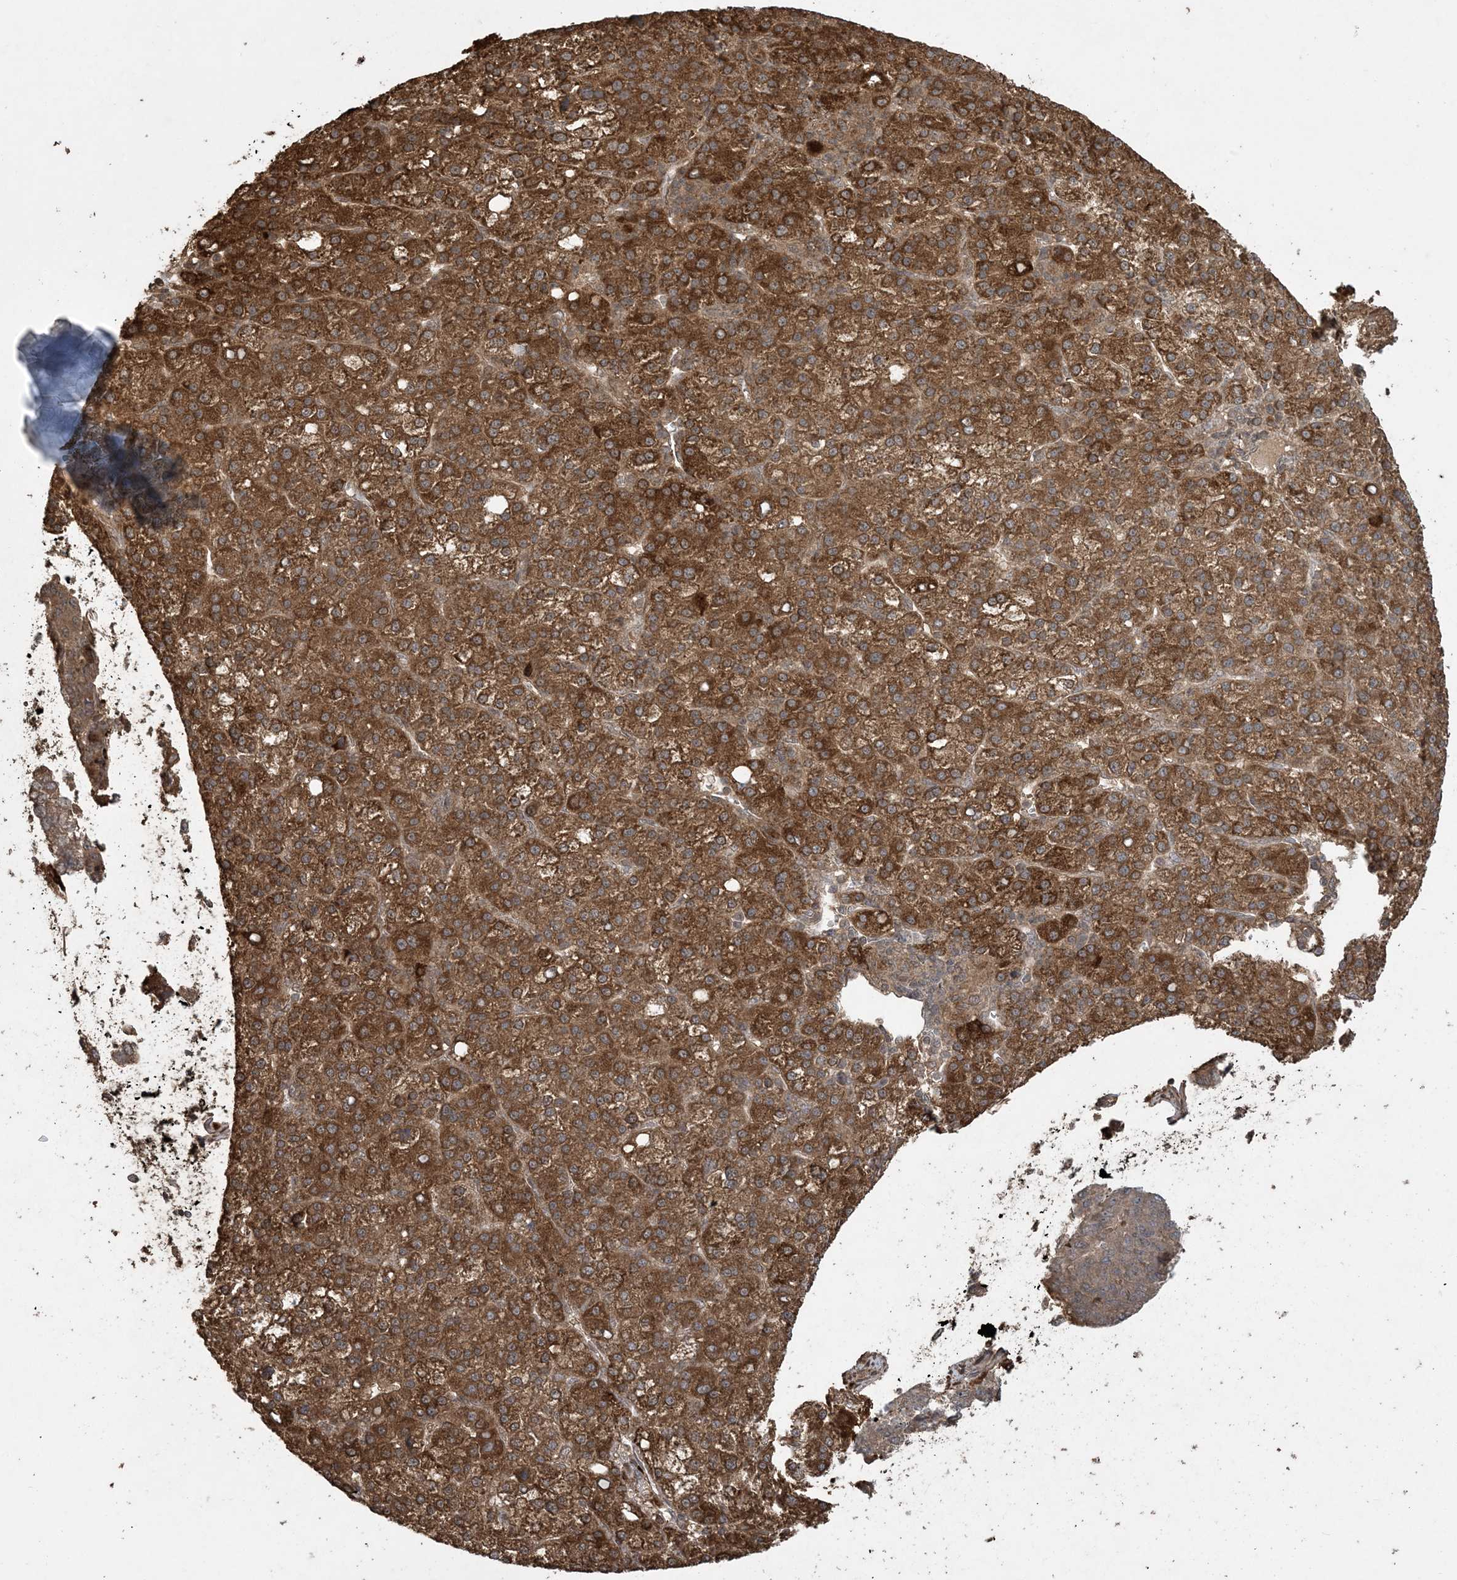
{"staining": {"intensity": "strong", "quantity": ">75%", "location": "cytoplasmic/membranous"}, "tissue": "liver cancer", "cell_type": "Tumor cells", "image_type": "cancer", "snomed": [{"axis": "morphology", "description": "Carcinoma, Hepatocellular, NOS"}, {"axis": "topography", "description": "Liver"}], "caption": "Protein expression analysis of human liver cancer reveals strong cytoplasmic/membranous expression in about >75% of tumor cells.", "gene": "EFCAB8", "patient": {"sex": "female", "age": 58}}